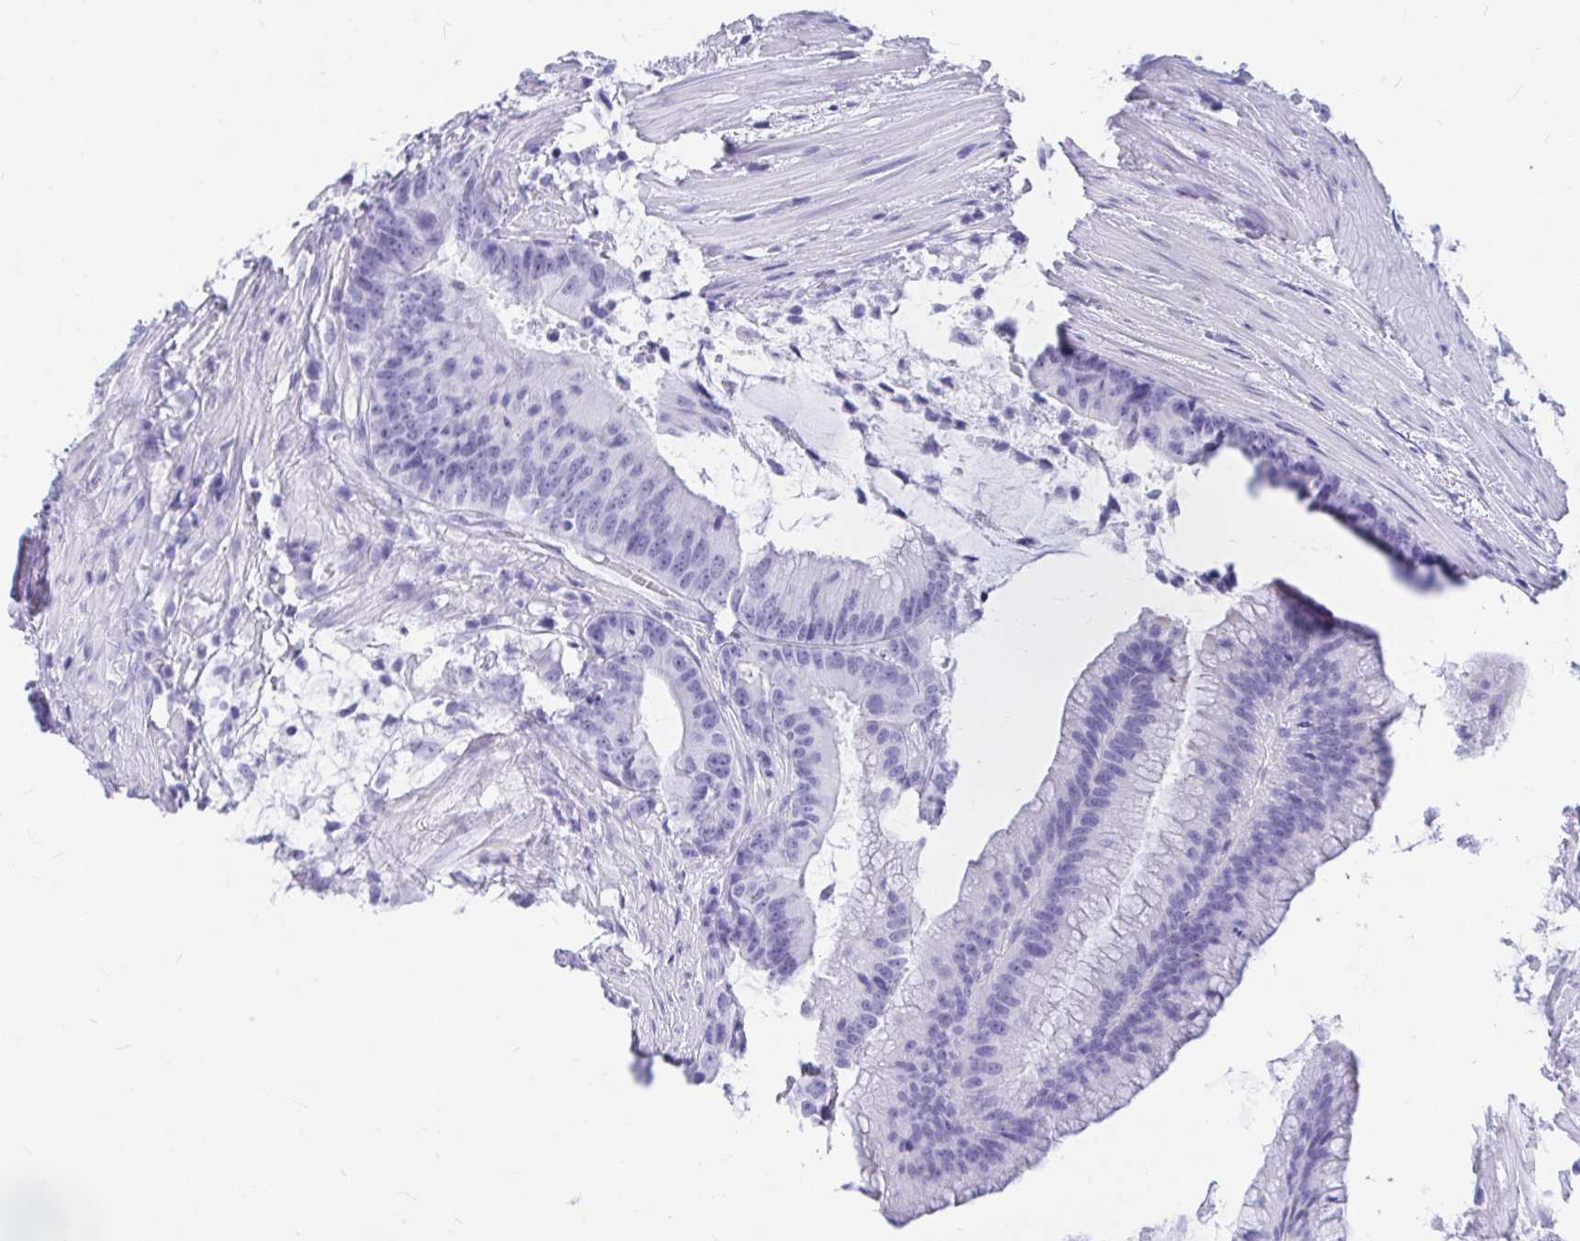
{"staining": {"intensity": "negative", "quantity": "none", "location": "none"}, "tissue": "colorectal cancer", "cell_type": "Tumor cells", "image_type": "cancer", "snomed": [{"axis": "morphology", "description": "Adenocarcinoma, NOS"}, {"axis": "topography", "description": "Colon"}], "caption": "Colorectal cancer (adenocarcinoma) stained for a protein using IHC demonstrates no staining tumor cells.", "gene": "OR5J2", "patient": {"sex": "female", "age": 78}}